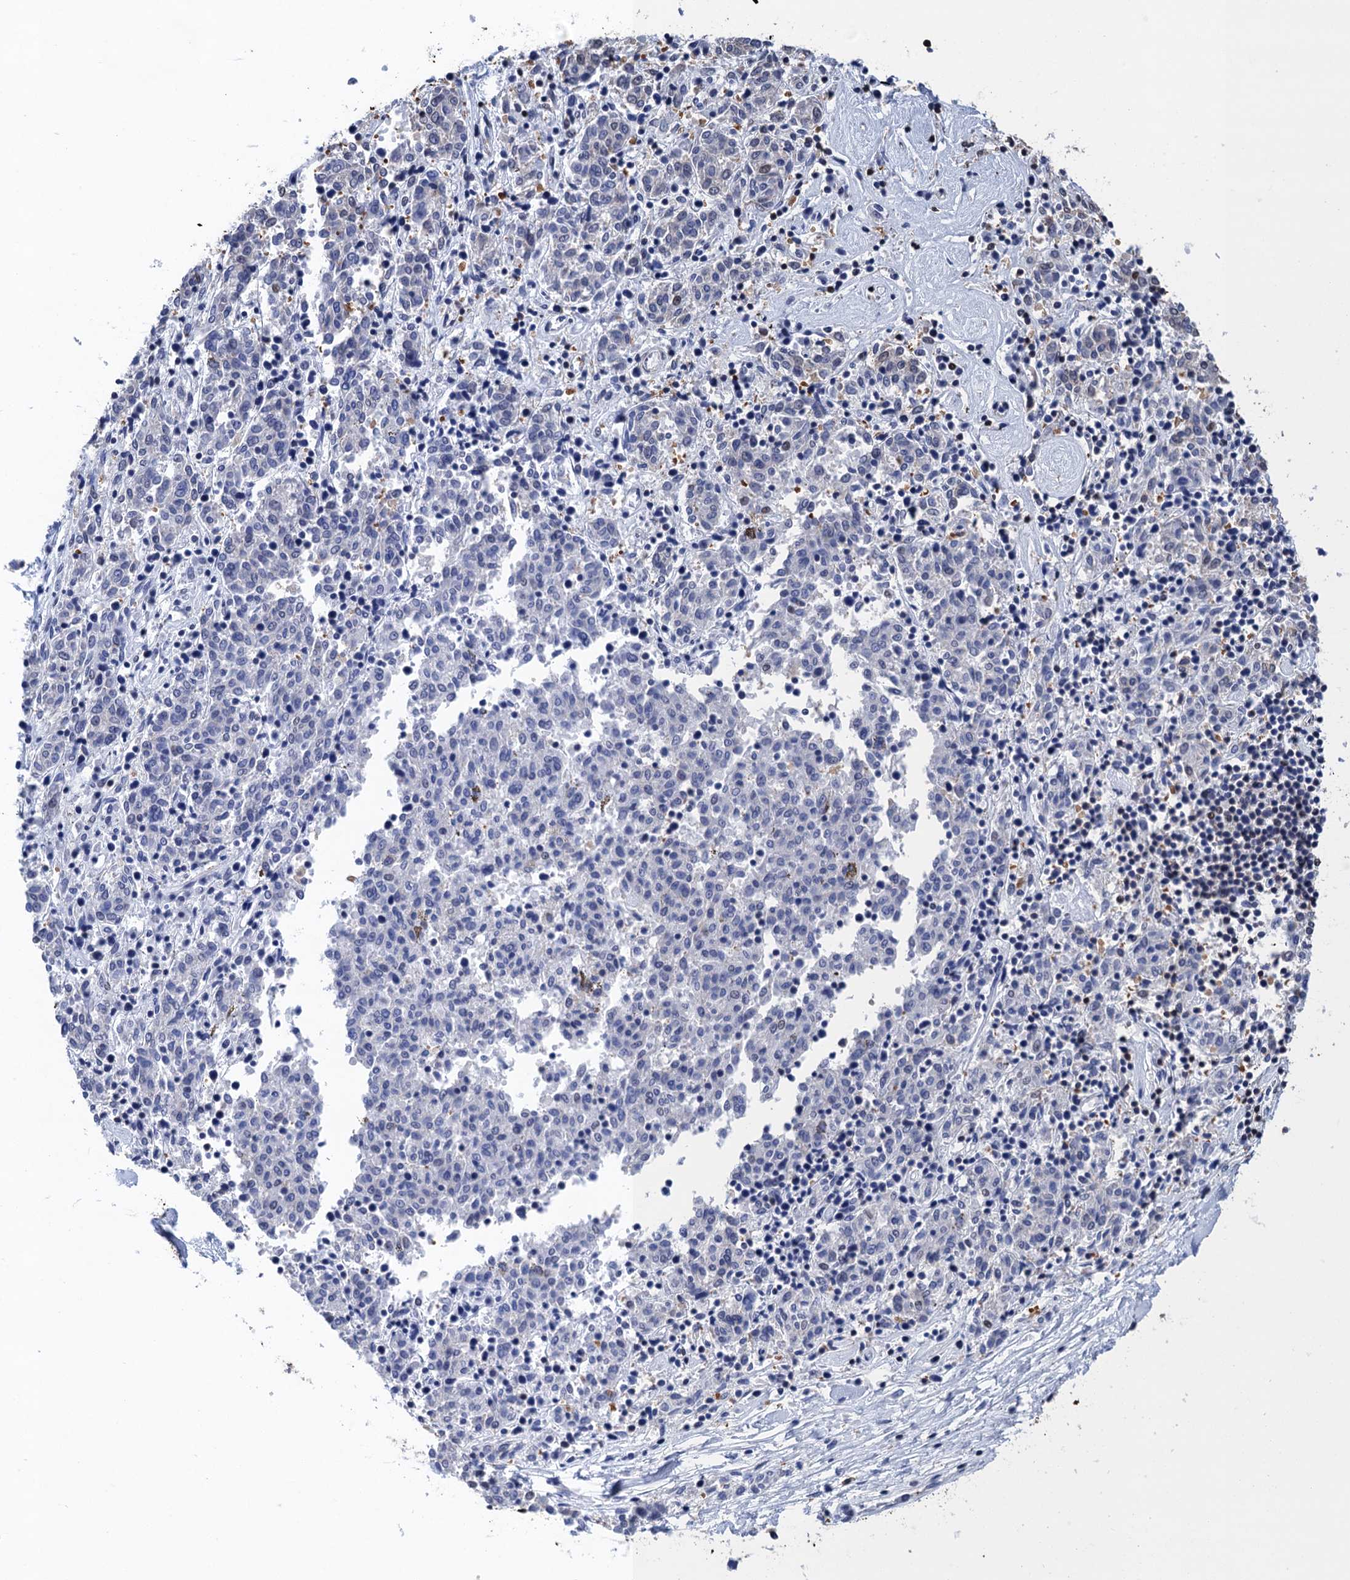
{"staining": {"intensity": "moderate", "quantity": "25%-75%", "location": "nuclear"}, "tissue": "melanoma", "cell_type": "Tumor cells", "image_type": "cancer", "snomed": [{"axis": "morphology", "description": "Malignant melanoma, NOS"}, {"axis": "topography", "description": "Skin"}], "caption": "Immunohistochemistry (IHC) histopathology image of neoplastic tissue: human malignant melanoma stained using immunohistochemistry (IHC) displays medium levels of moderate protein expression localized specifically in the nuclear of tumor cells, appearing as a nuclear brown color.", "gene": "UBA2", "patient": {"sex": "female", "age": 72}}